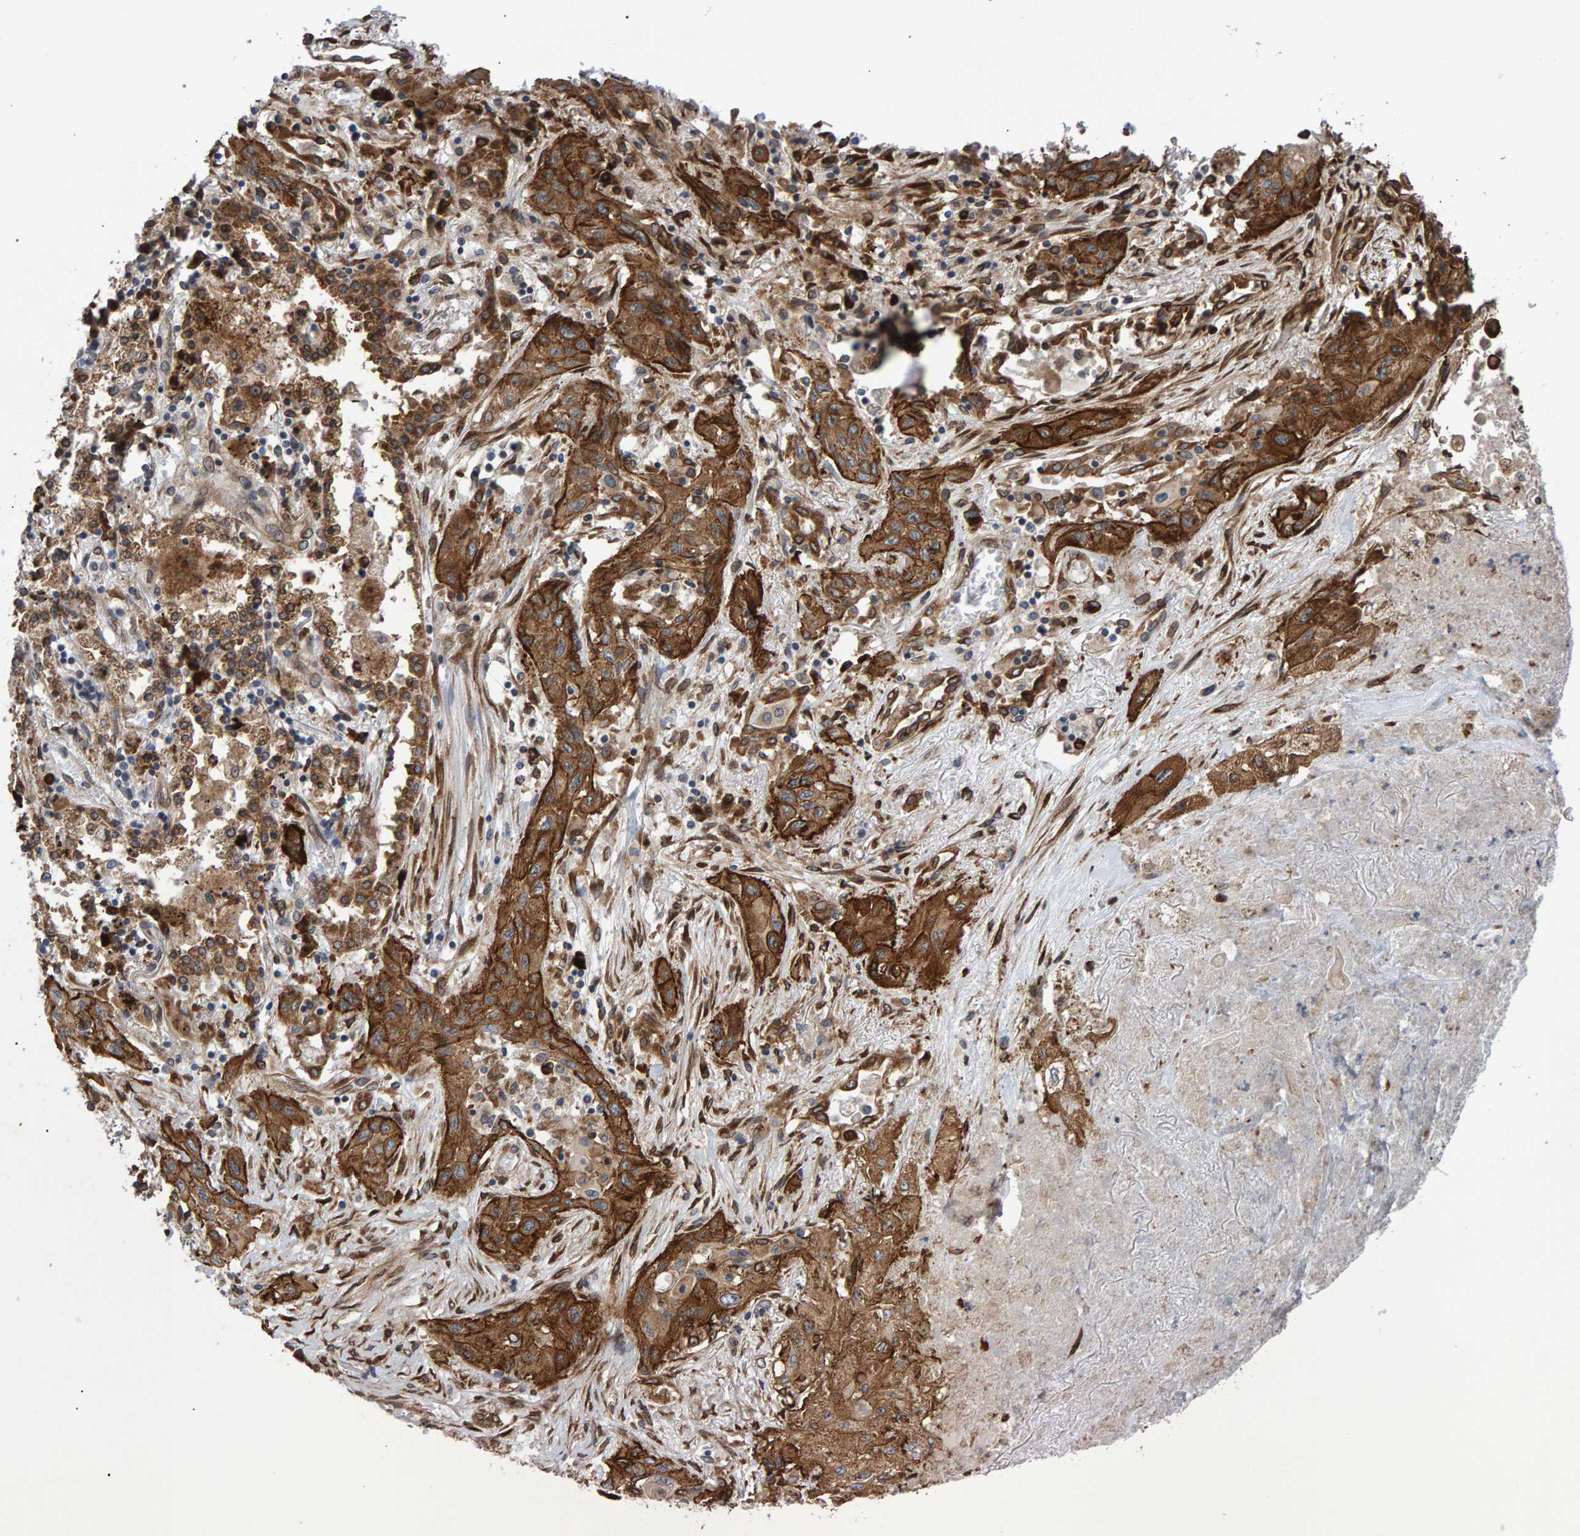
{"staining": {"intensity": "strong", "quantity": ">75%", "location": "cytoplasmic/membranous"}, "tissue": "lung cancer", "cell_type": "Tumor cells", "image_type": "cancer", "snomed": [{"axis": "morphology", "description": "Squamous cell carcinoma, NOS"}, {"axis": "topography", "description": "Lung"}], "caption": "DAB (3,3'-diaminobenzidine) immunohistochemical staining of squamous cell carcinoma (lung) demonstrates strong cytoplasmic/membranous protein staining in about >75% of tumor cells.", "gene": "FAM117A", "patient": {"sex": "female", "age": 47}}